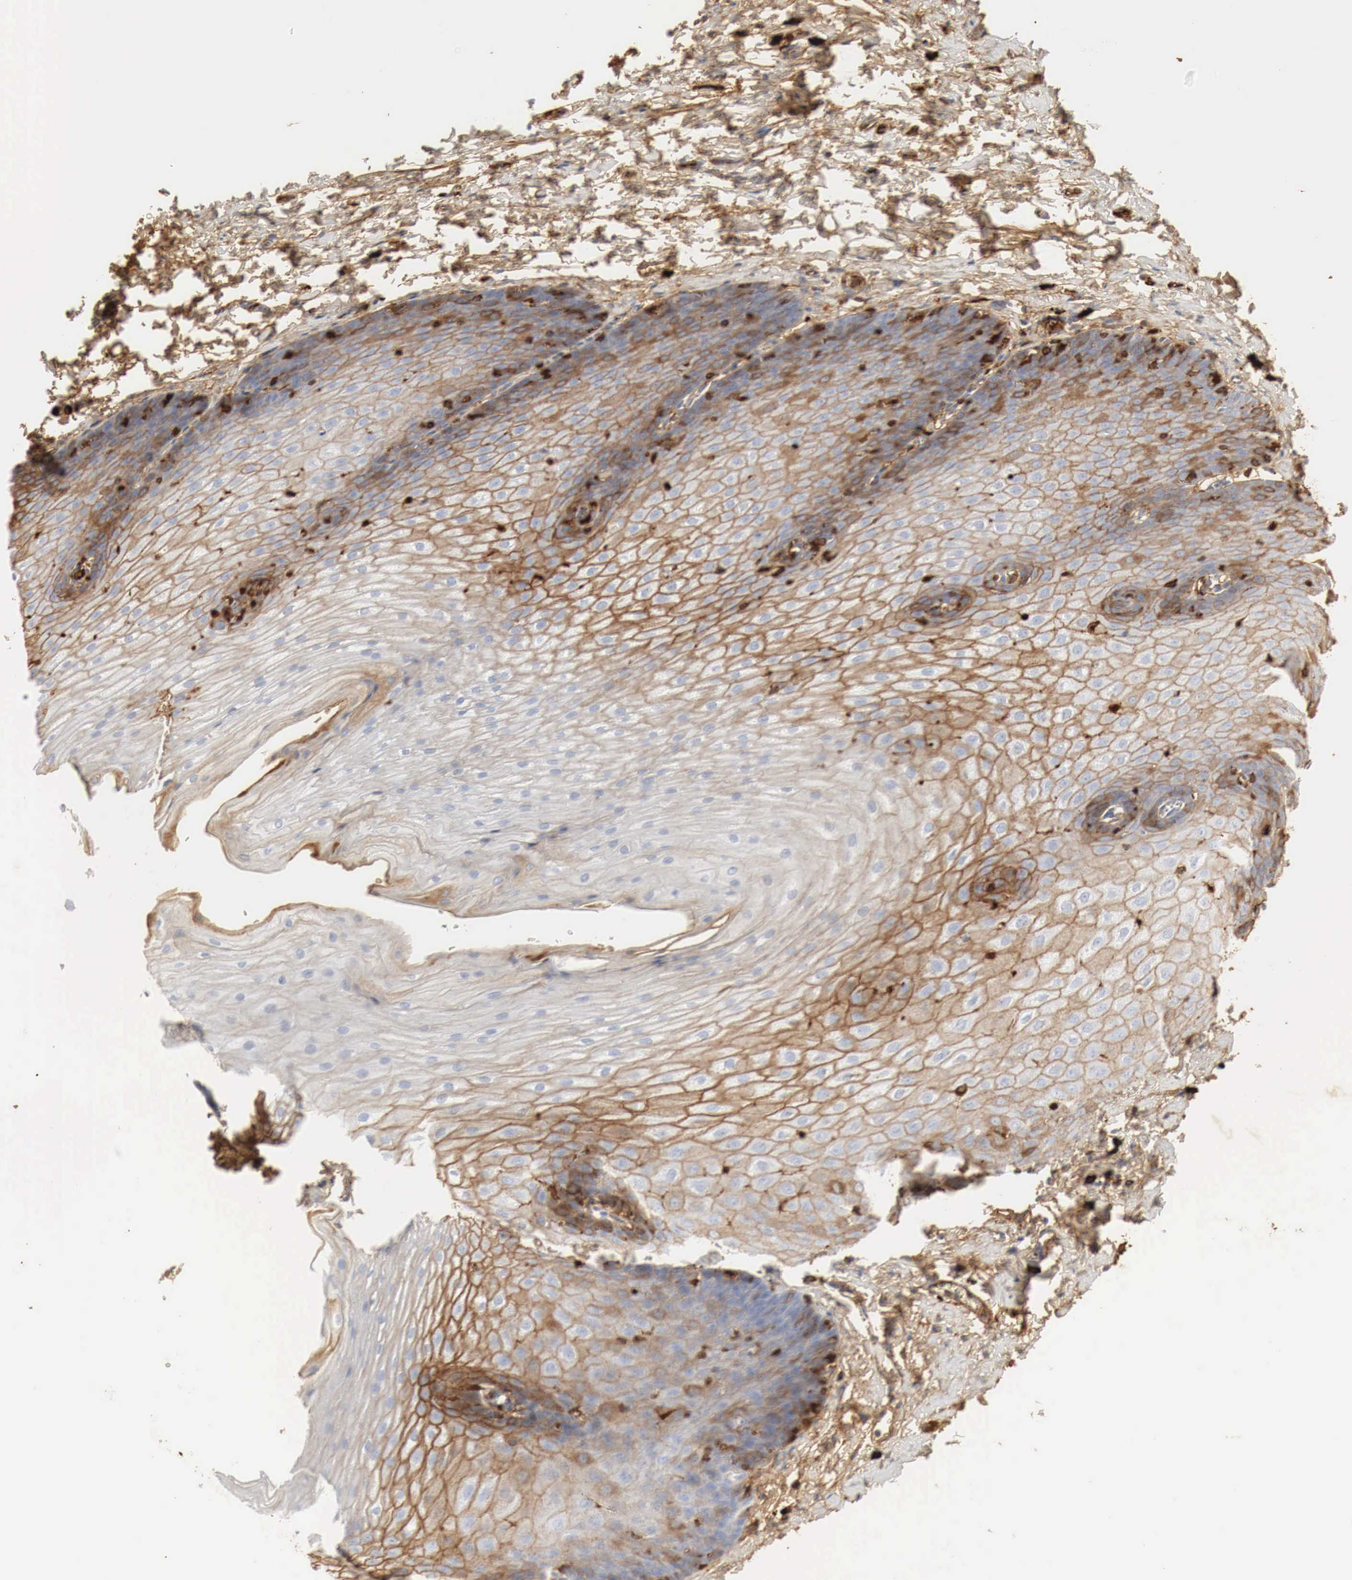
{"staining": {"intensity": "weak", "quantity": "<25%", "location": "cytoplasmic/membranous"}, "tissue": "esophagus", "cell_type": "Squamous epithelial cells", "image_type": "normal", "snomed": [{"axis": "morphology", "description": "Normal tissue, NOS"}, {"axis": "topography", "description": "Esophagus"}], "caption": "This is a micrograph of IHC staining of benign esophagus, which shows no expression in squamous epithelial cells. The staining was performed using DAB (3,3'-diaminobenzidine) to visualize the protein expression in brown, while the nuclei were stained in blue with hematoxylin (Magnification: 20x).", "gene": "IGLC3", "patient": {"sex": "male", "age": 70}}